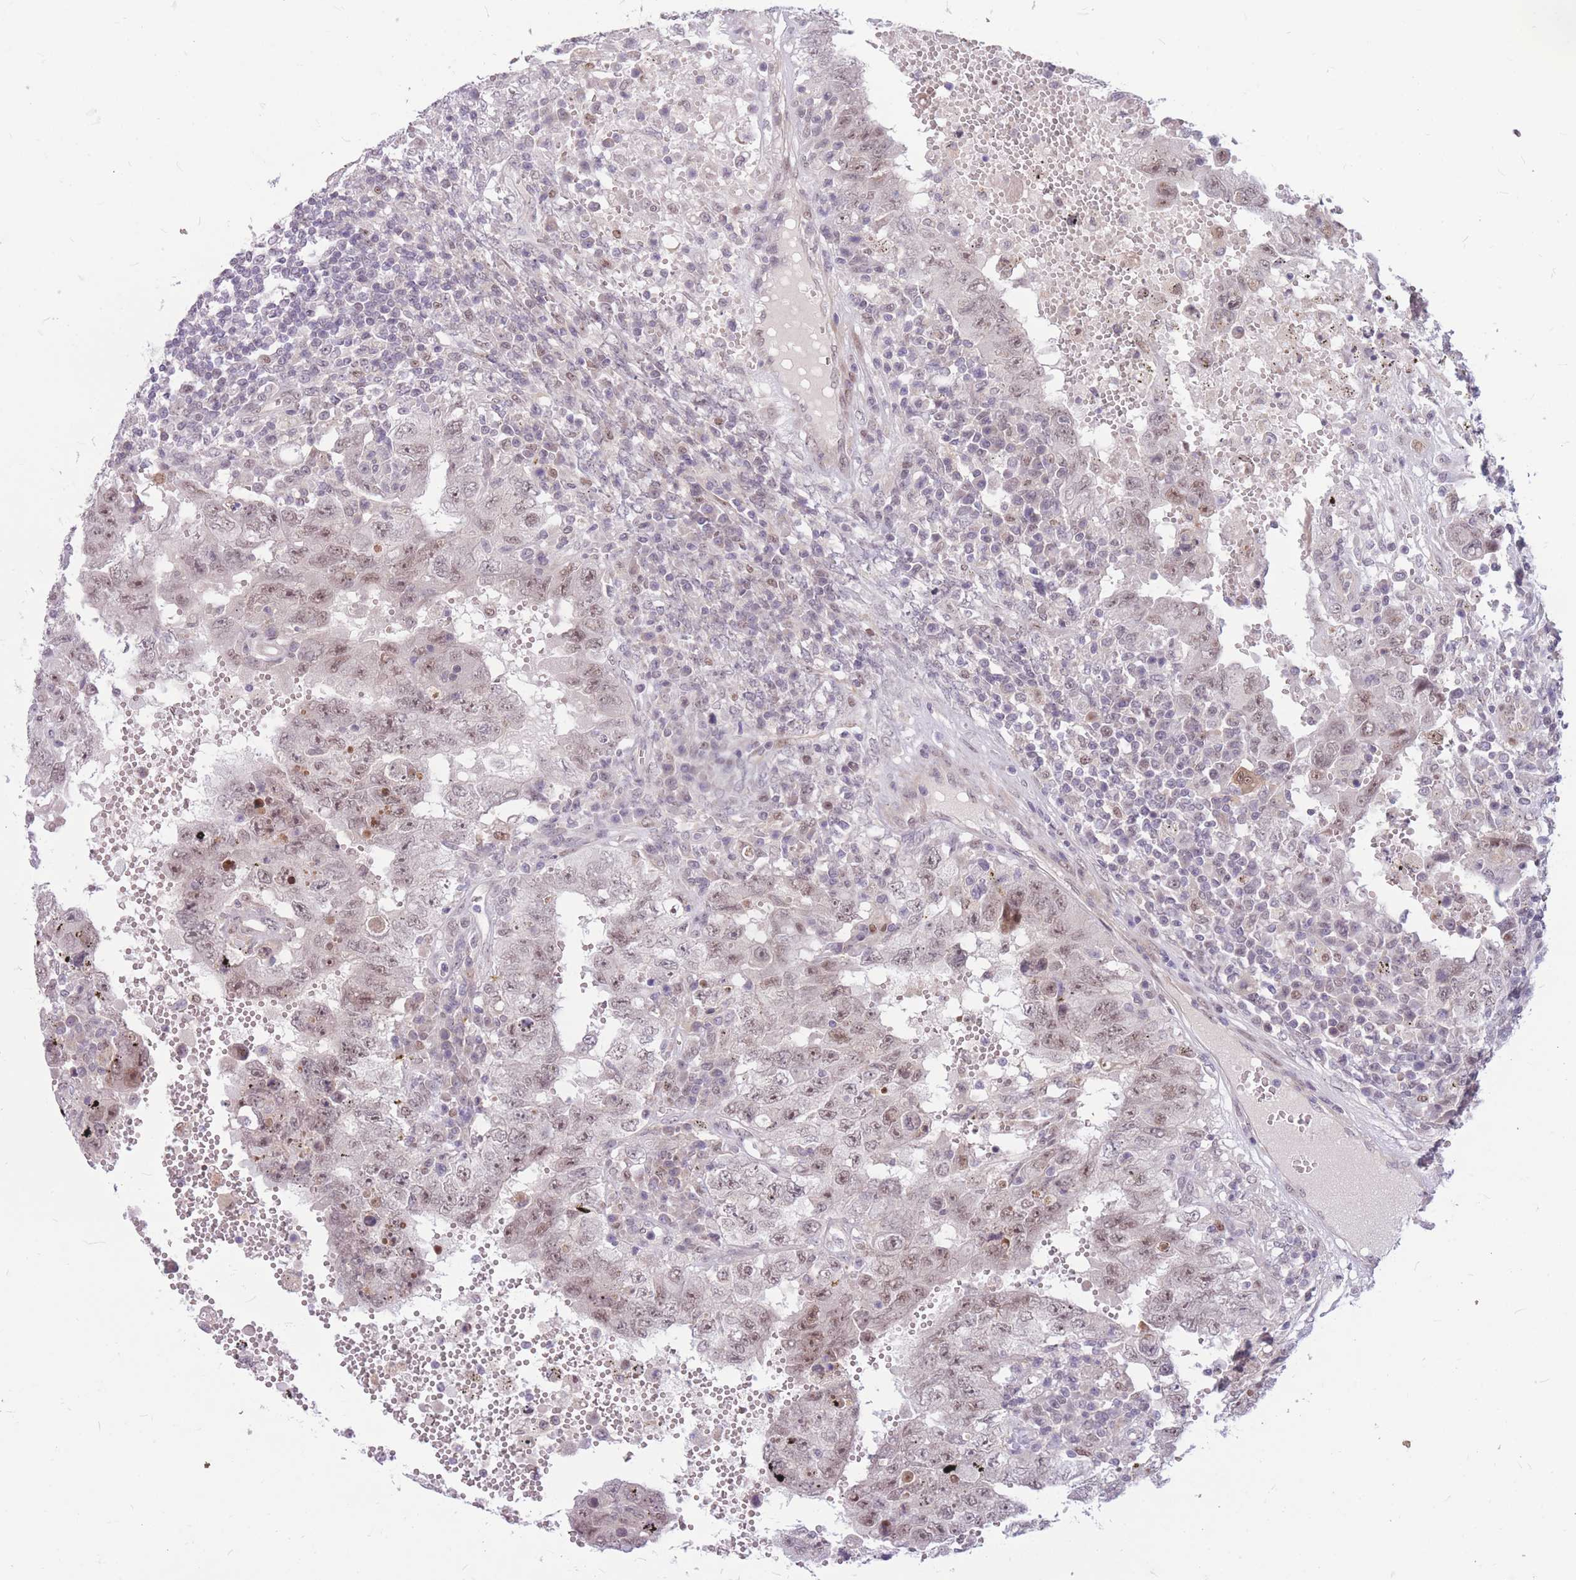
{"staining": {"intensity": "weak", "quantity": "25%-75%", "location": "nuclear"}, "tissue": "testis cancer", "cell_type": "Tumor cells", "image_type": "cancer", "snomed": [{"axis": "morphology", "description": "Carcinoma, Embryonal, NOS"}, {"axis": "topography", "description": "Testis"}], "caption": "The photomicrograph reveals a brown stain indicating the presence of a protein in the nuclear of tumor cells in embryonal carcinoma (testis).", "gene": "ERCC2", "patient": {"sex": "male", "age": 26}}